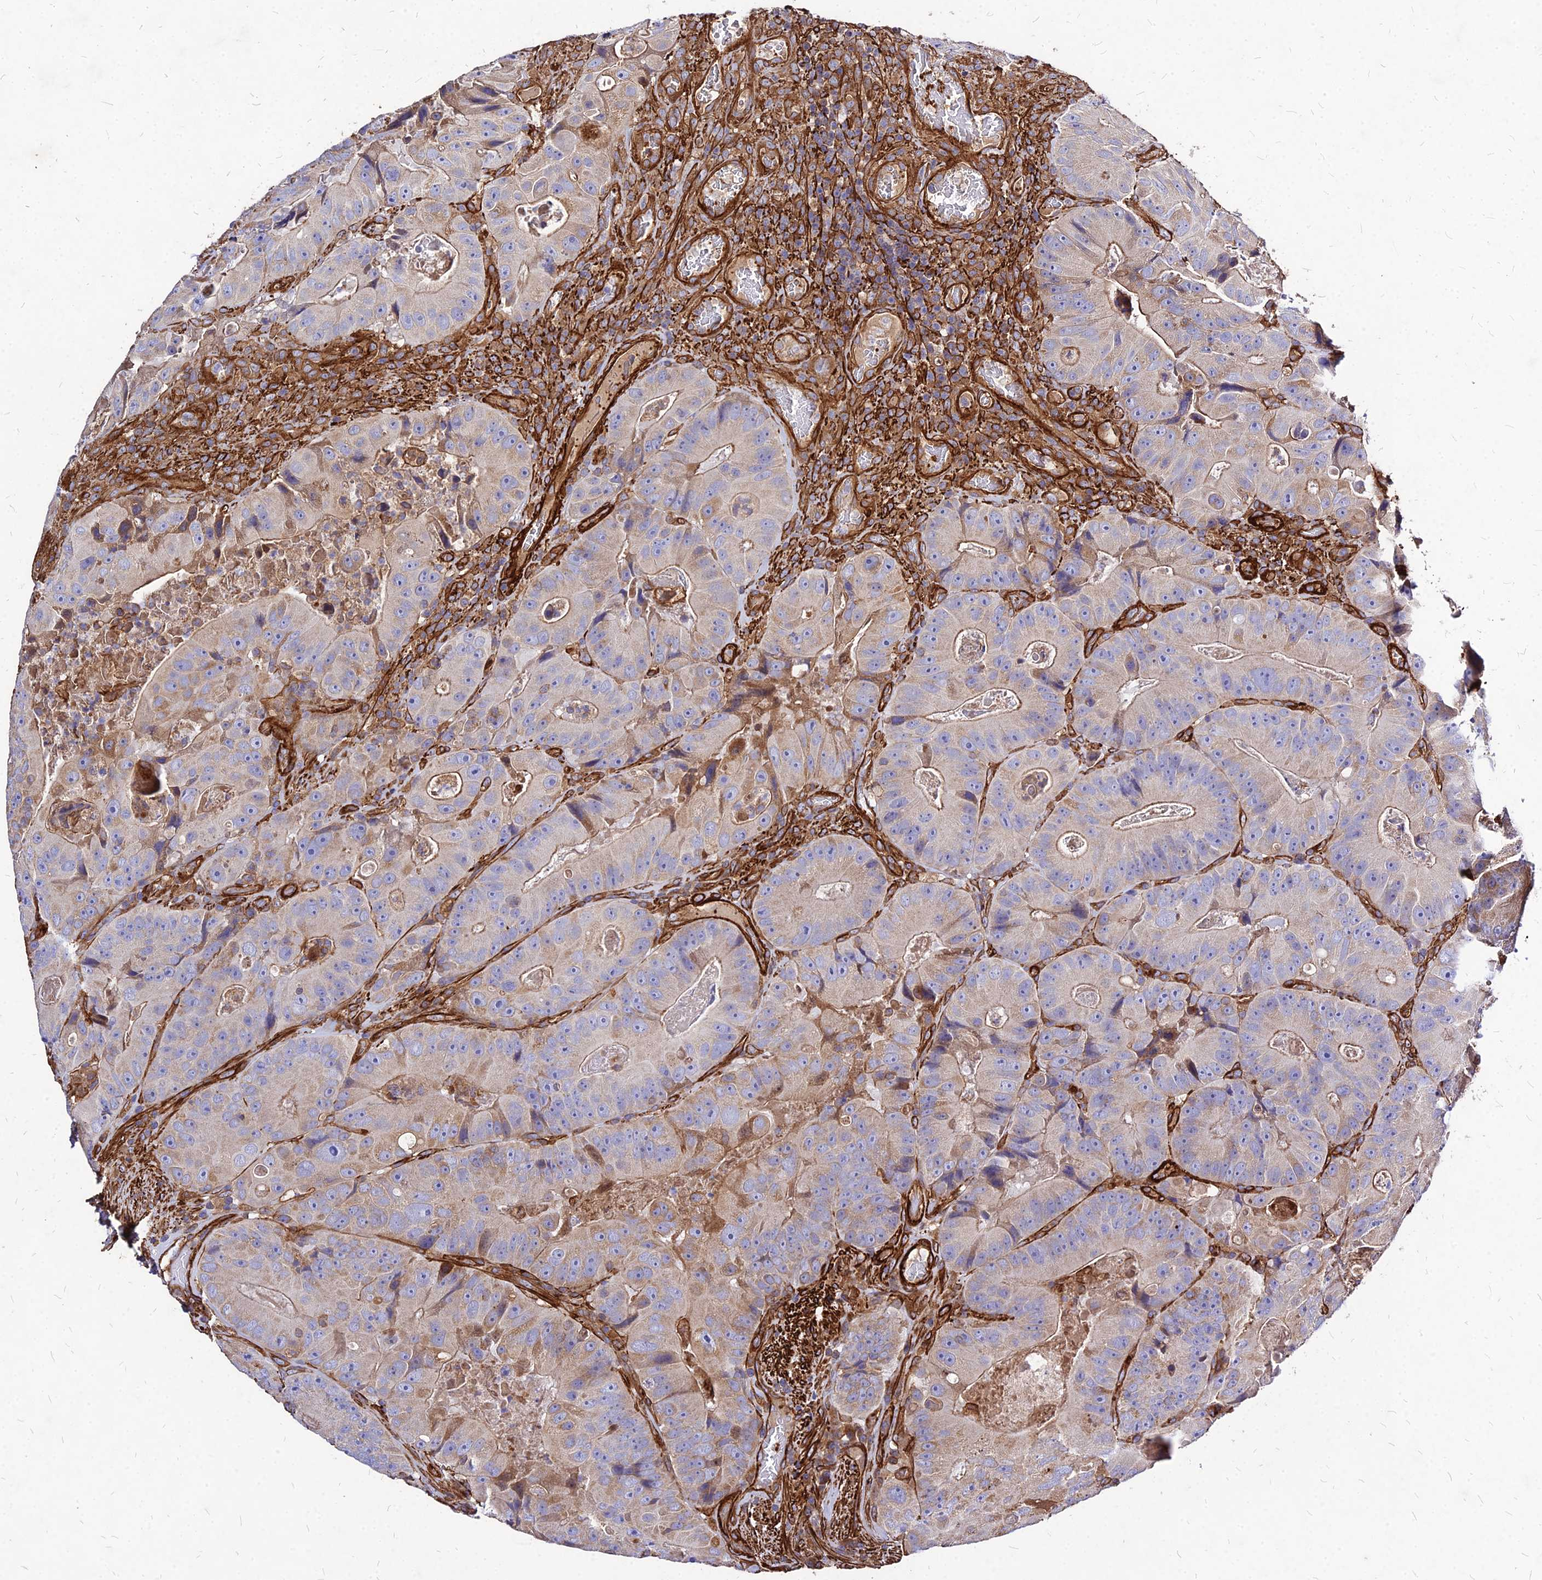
{"staining": {"intensity": "weak", "quantity": "25%-75%", "location": "cytoplasmic/membranous"}, "tissue": "colorectal cancer", "cell_type": "Tumor cells", "image_type": "cancer", "snomed": [{"axis": "morphology", "description": "Adenocarcinoma, NOS"}, {"axis": "topography", "description": "Colon"}], "caption": "High-magnification brightfield microscopy of colorectal adenocarcinoma stained with DAB (3,3'-diaminobenzidine) (brown) and counterstained with hematoxylin (blue). tumor cells exhibit weak cytoplasmic/membranous staining is seen in about25%-75% of cells.", "gene": "EFCC1", "patient": {"sex": "female", "age": 86}}